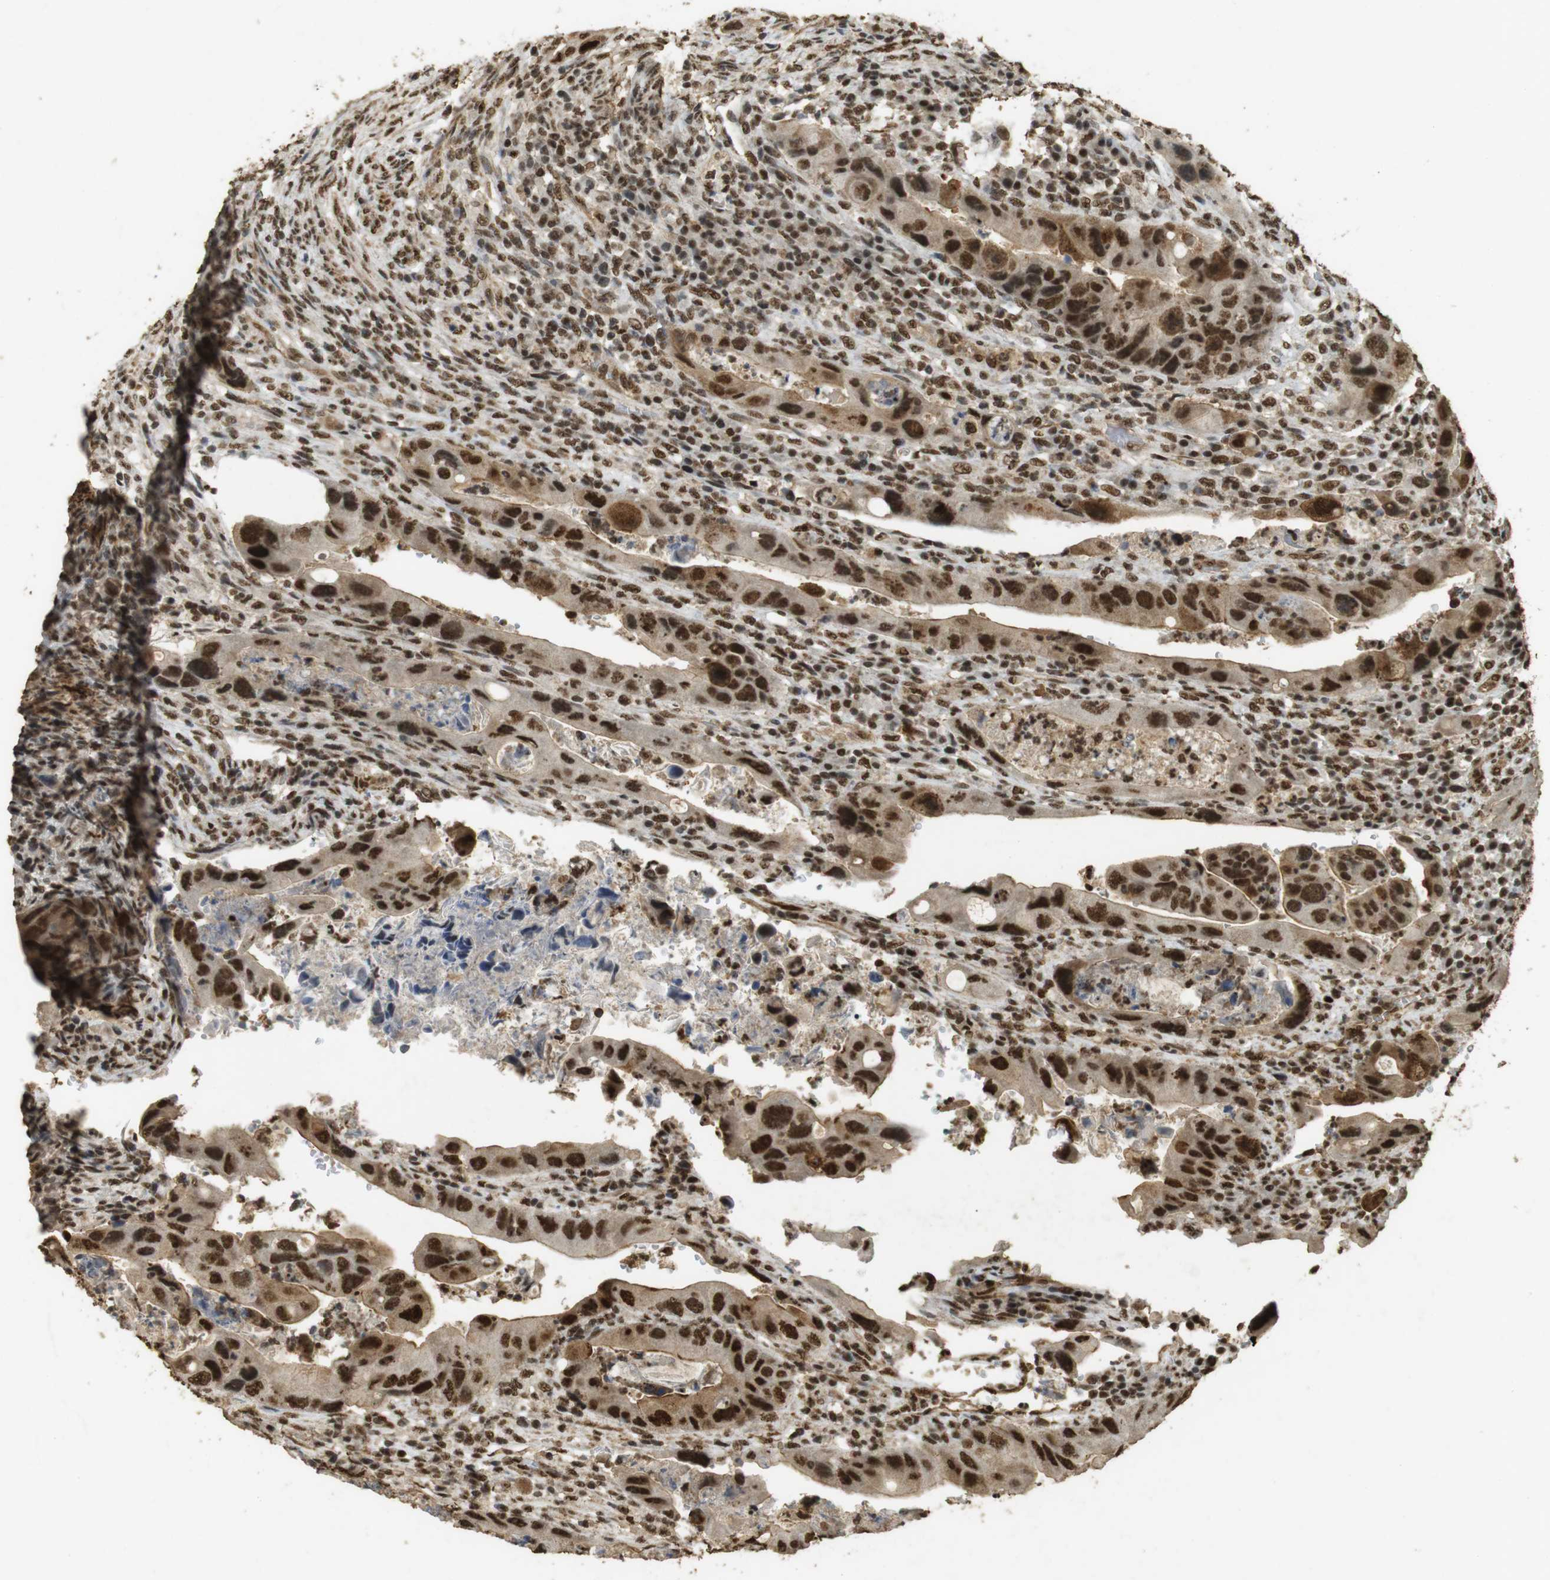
{"staining": {"intensity": "strong", "quantity": ">75%", "location": "cytoplasmic/membranous,nuclear"}, "tissue": "colorectal cancer", "cell_type": "Tumor cells", "image_type": "cancer", "snomed": [{"axis": "morphology", "description": "Adenocarcinoma, NOS"}, {"axis": "topography", "description": "Rectum"}], "caption": "The image exhibits immunohistochemical staining of colorectal adenocarcinoma. There is strong cytoplasmic/membranous and nuclear staining is identified in approximately >75% of tumor cells.", "gene": "GATA4", "patient": {"sex": "female", "age": 57}}